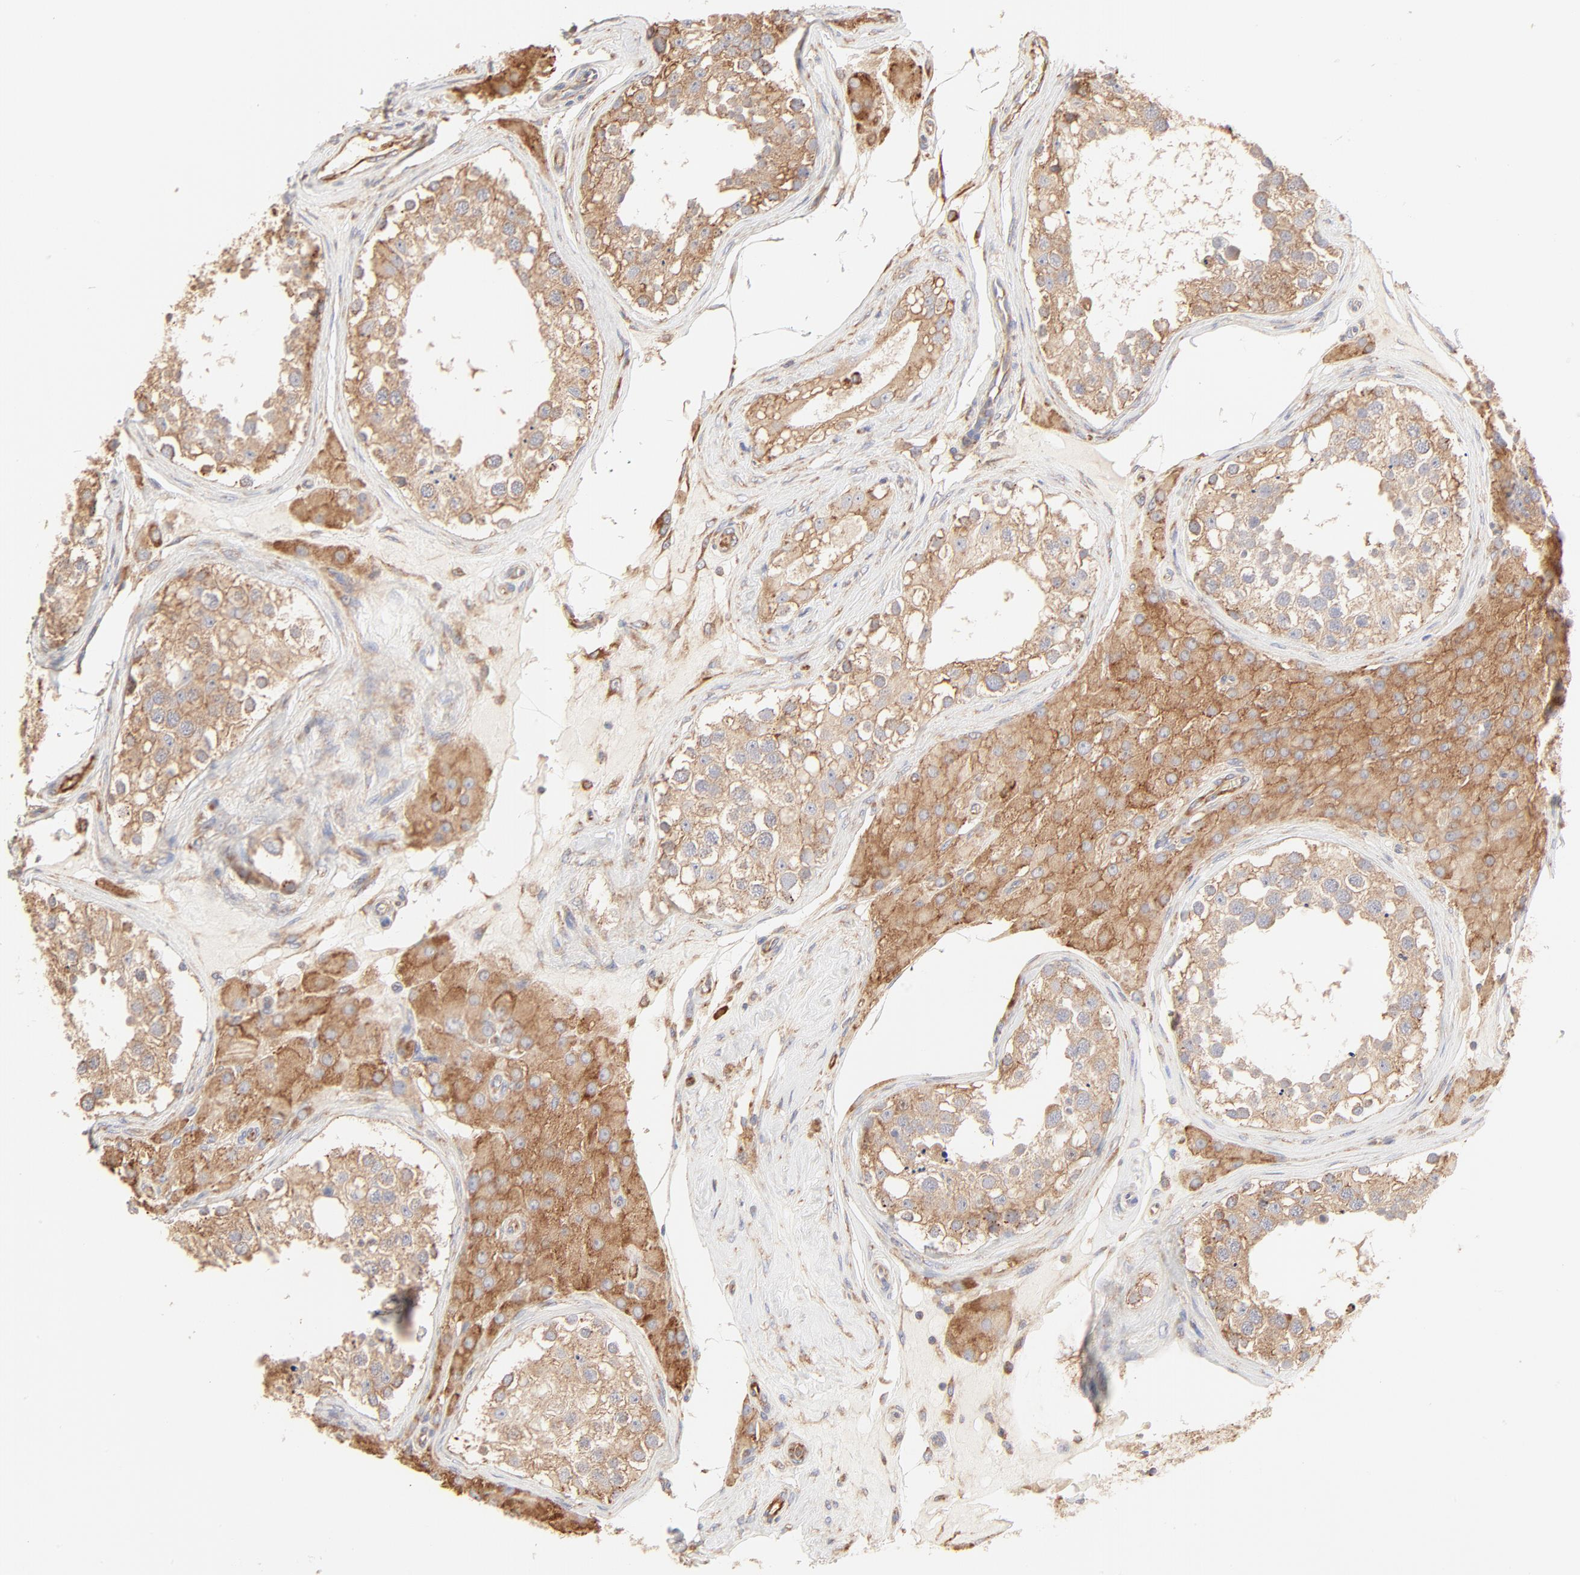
{"staining": {"intensity": "weak", "quantity": ">75%", "location": "cytoplasmic/membranous"}, "tissue": "testis", "cell_type": "Cells in seminiferous ducts", "image_type": "normal", "snomed": [{"axis": "morphology", "description": "Normal tissue, NOS"}, {"axis": "topography", "description": "Testis"}], "caption": "DAB immunohistochemical staining of normal human testis reveals weak cytoplasmic/membranous protein staining in about >75% of cells in seminiferous ducts. The protein is shown in brown color, while the nuclei are stained blue.", "gene": "RPS20", "patient": {"sex": "male", "age": 68}}